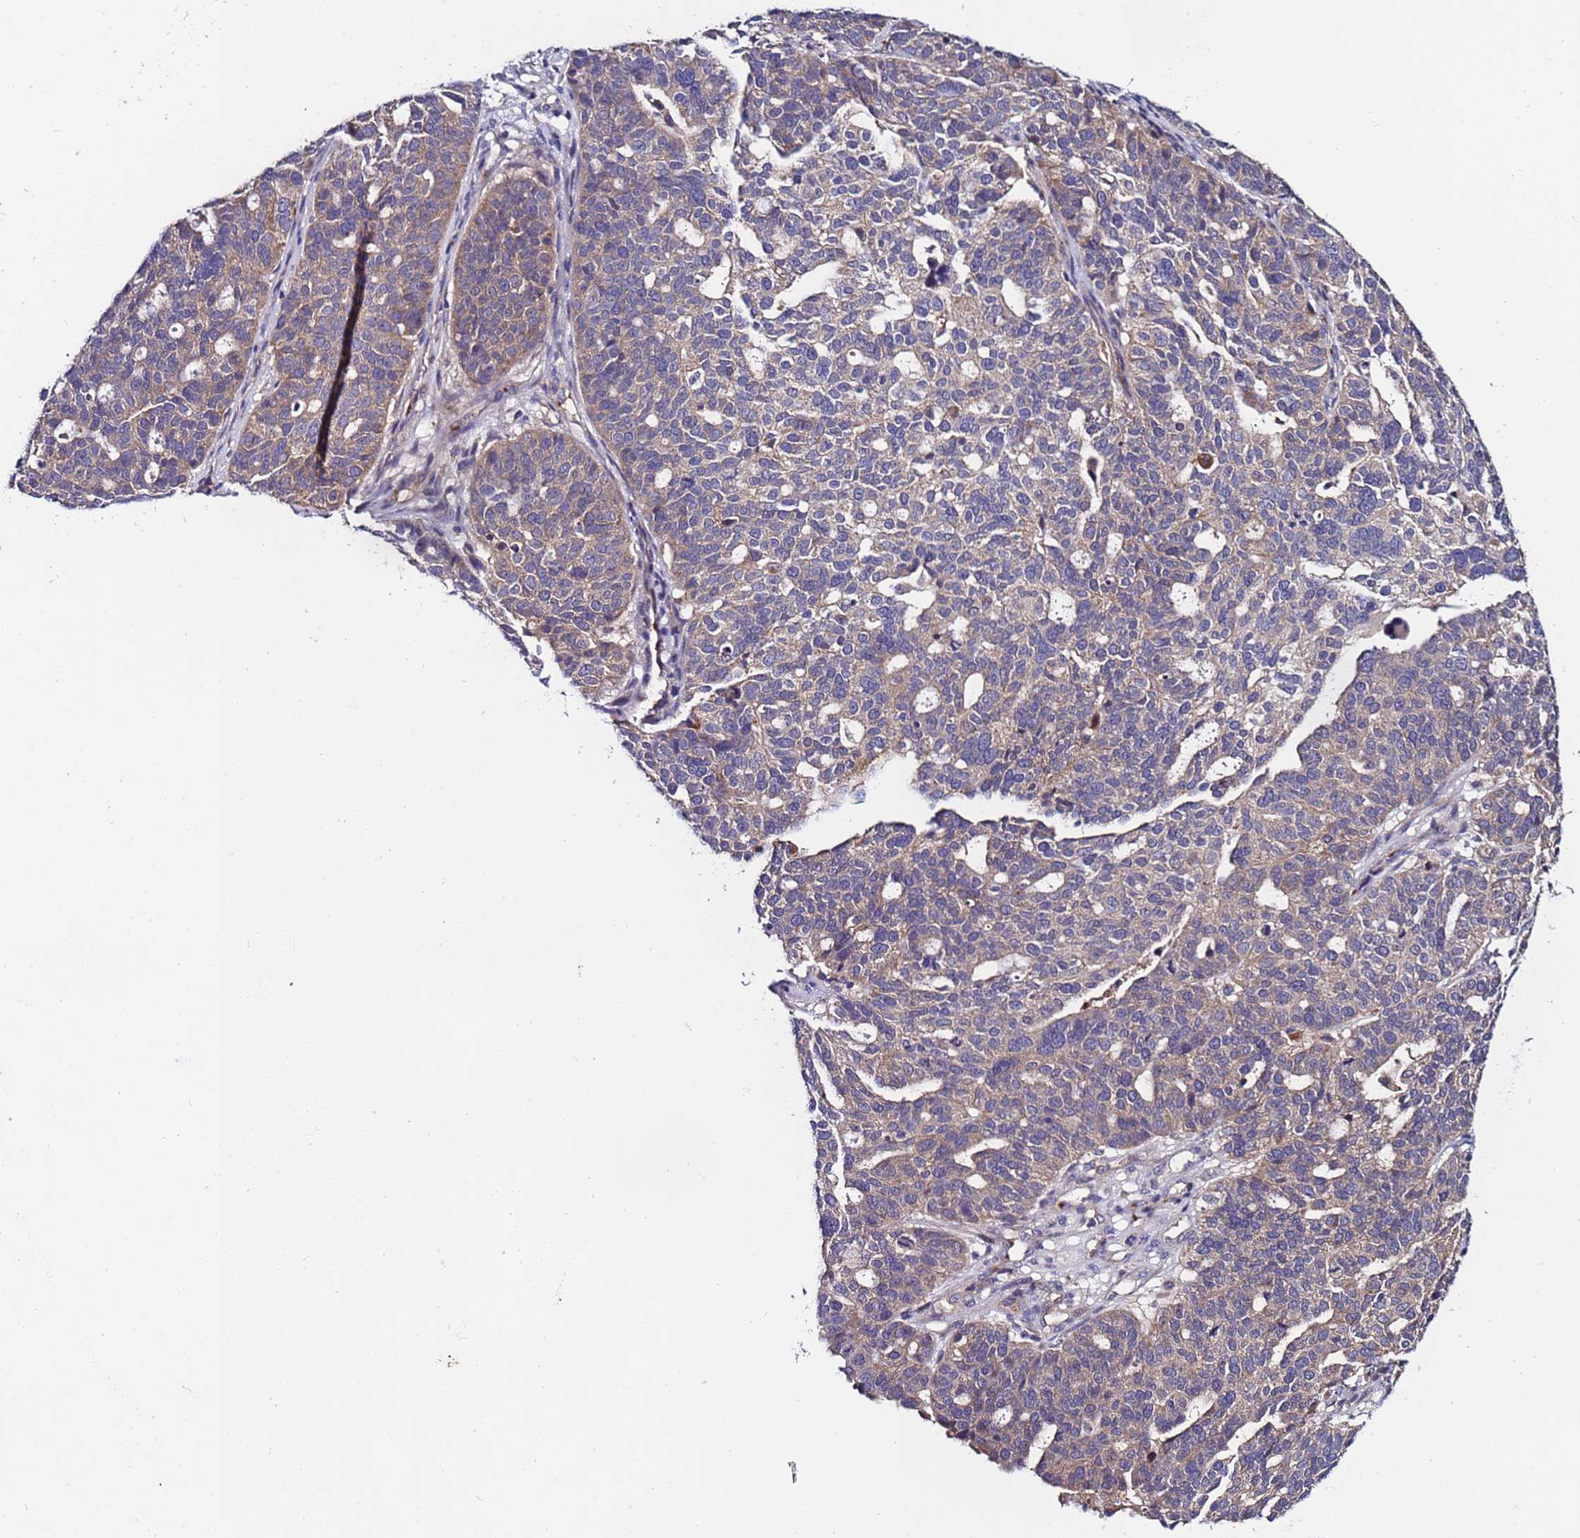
{"staining": {"intensity": "weak", "quantity": "25%-75%", "location": "cytoplasmic/membranous"}, "tissue": "ovarian cancer", "cell_type": "Tumor cells", "image_type": "cancer", "snomed": [{"axis": "morphology", "description": "Cystadenocarcinoma, serous, NOS"}, {"axis": "topography", "description": "Ovary"}], "caption": "Human ovarian cancer (serous cystadenocarcinoma) stained with a brown dye displays weak cytoplasmic/membranous positive expression in about 25%-75% of tumor cells.", "gene": "ZNF248", "patient": {"sex": "female", "age": 59}}